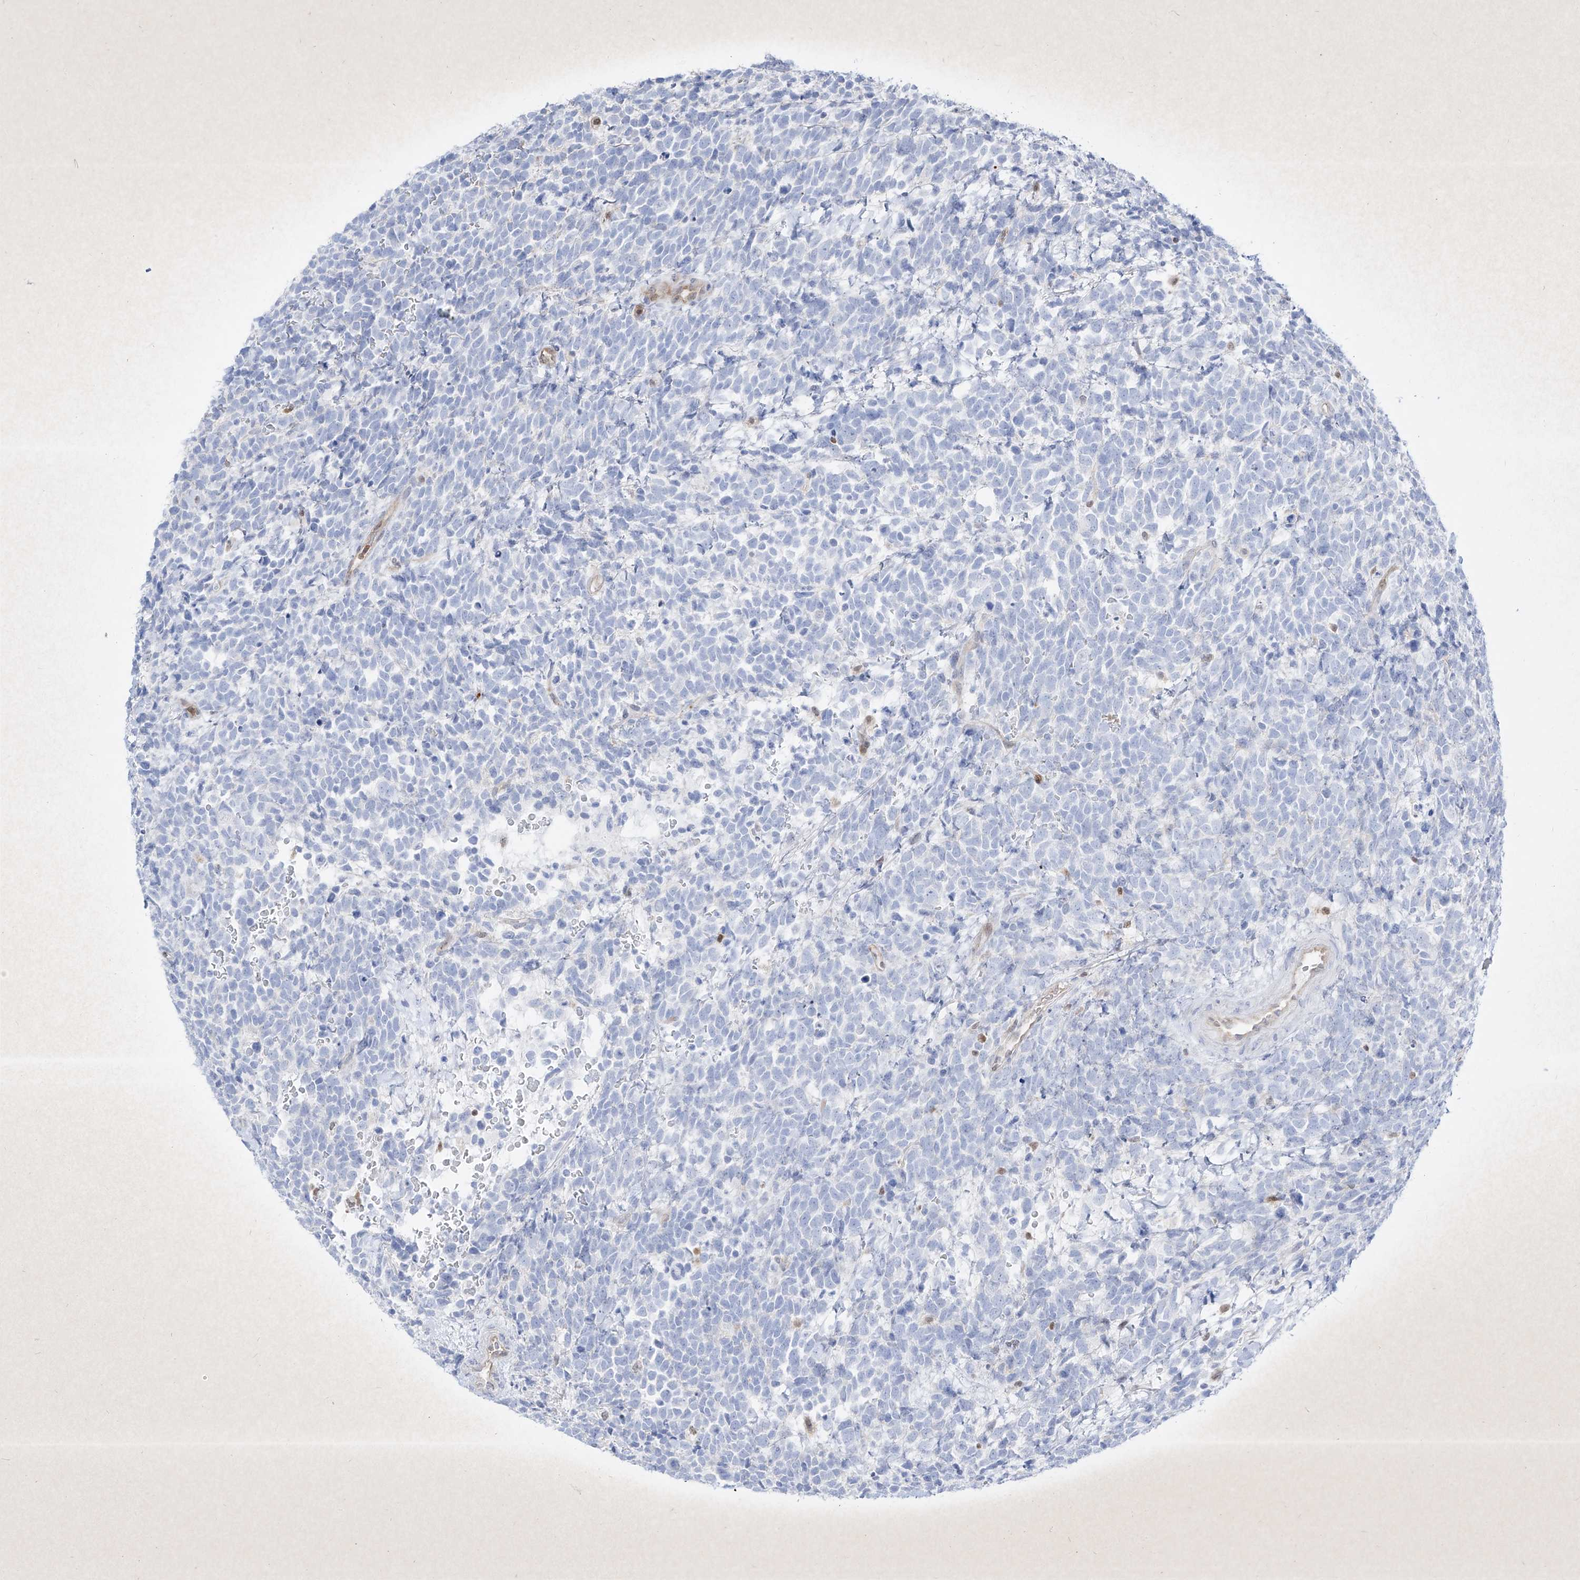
{"staining": {"intensity": "negative", "quantity": "none", "location": "none"}, "tissue": "urothelial cancer", "cell_type": "Tumor cells", "image_type": "cancer", "snomed": [{"axis": "morphology", "description": "Urothelial carcinoma, High grade"}, {"axis": "topography", "description": "Urinary bladder"}], "caption": "The immunohistochemistry (IHC) micrograph has no significant expression in tumor cells of urothelial cancer tissue.", "gene": "PSMB10", "patient": {"sex": "female", "age": 82}}